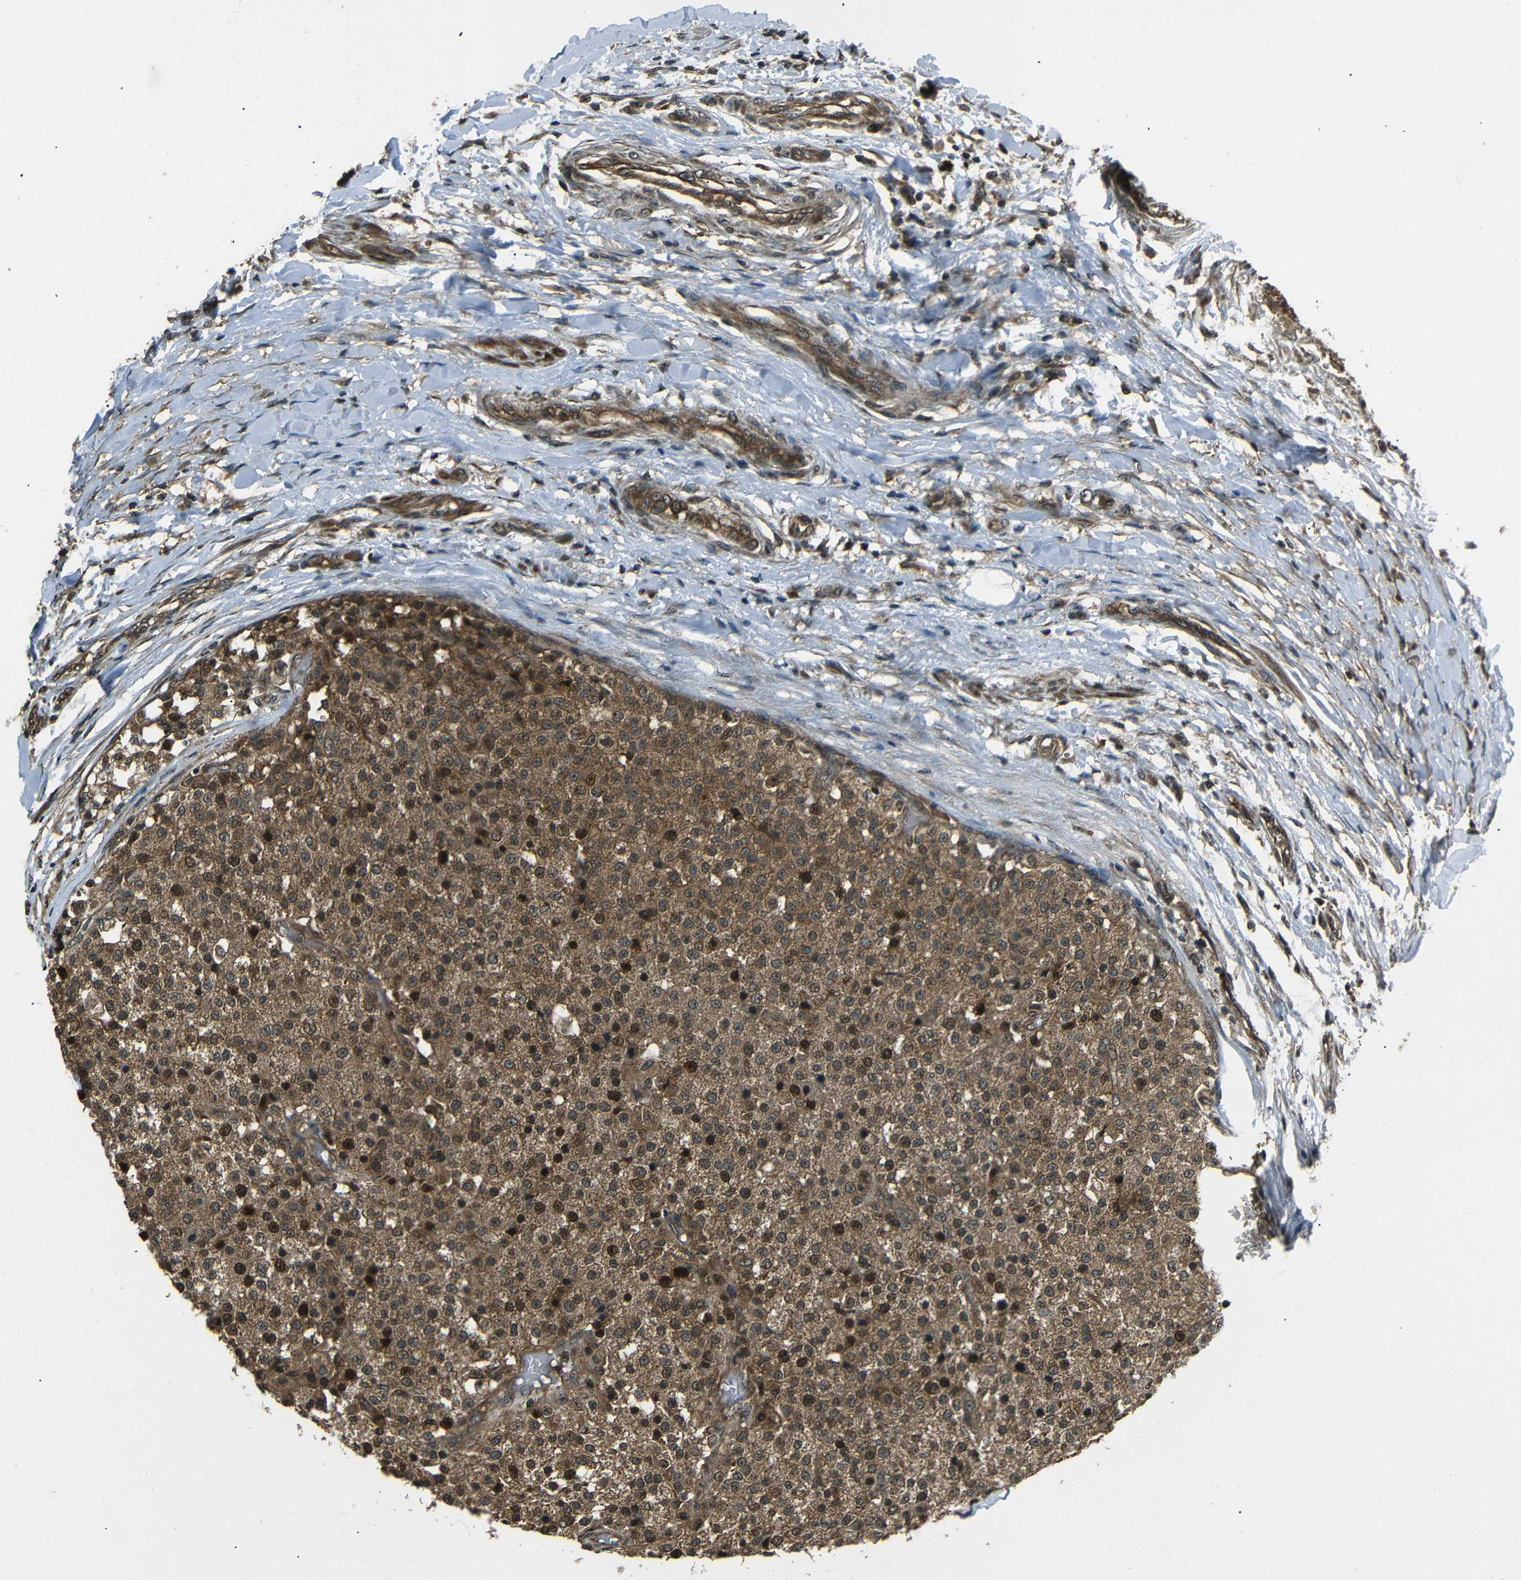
{"staining": {"intensity": "strong", "quantity": "25%-75%", "location": "cytoplasmic/membranous,nuclear"}, "tissue": "testis cancer", "cell_type": "Tumor cells", "image_type": "cancer", "snomed": [{"axis": "morphology", "description": "Seminoma, NOS"}, {"axis": "topography", "description": "Testis"}], "caption": "IHC (DAB (3,3'-diaminobenzidine)) staining of testis seminoma reveals strong cytoplasmic/membranous and nuclear protein staining in about 25%-75% of tumor cells.", "gene": "PLK2", "patient": {"sex": "male", "age": 59}}